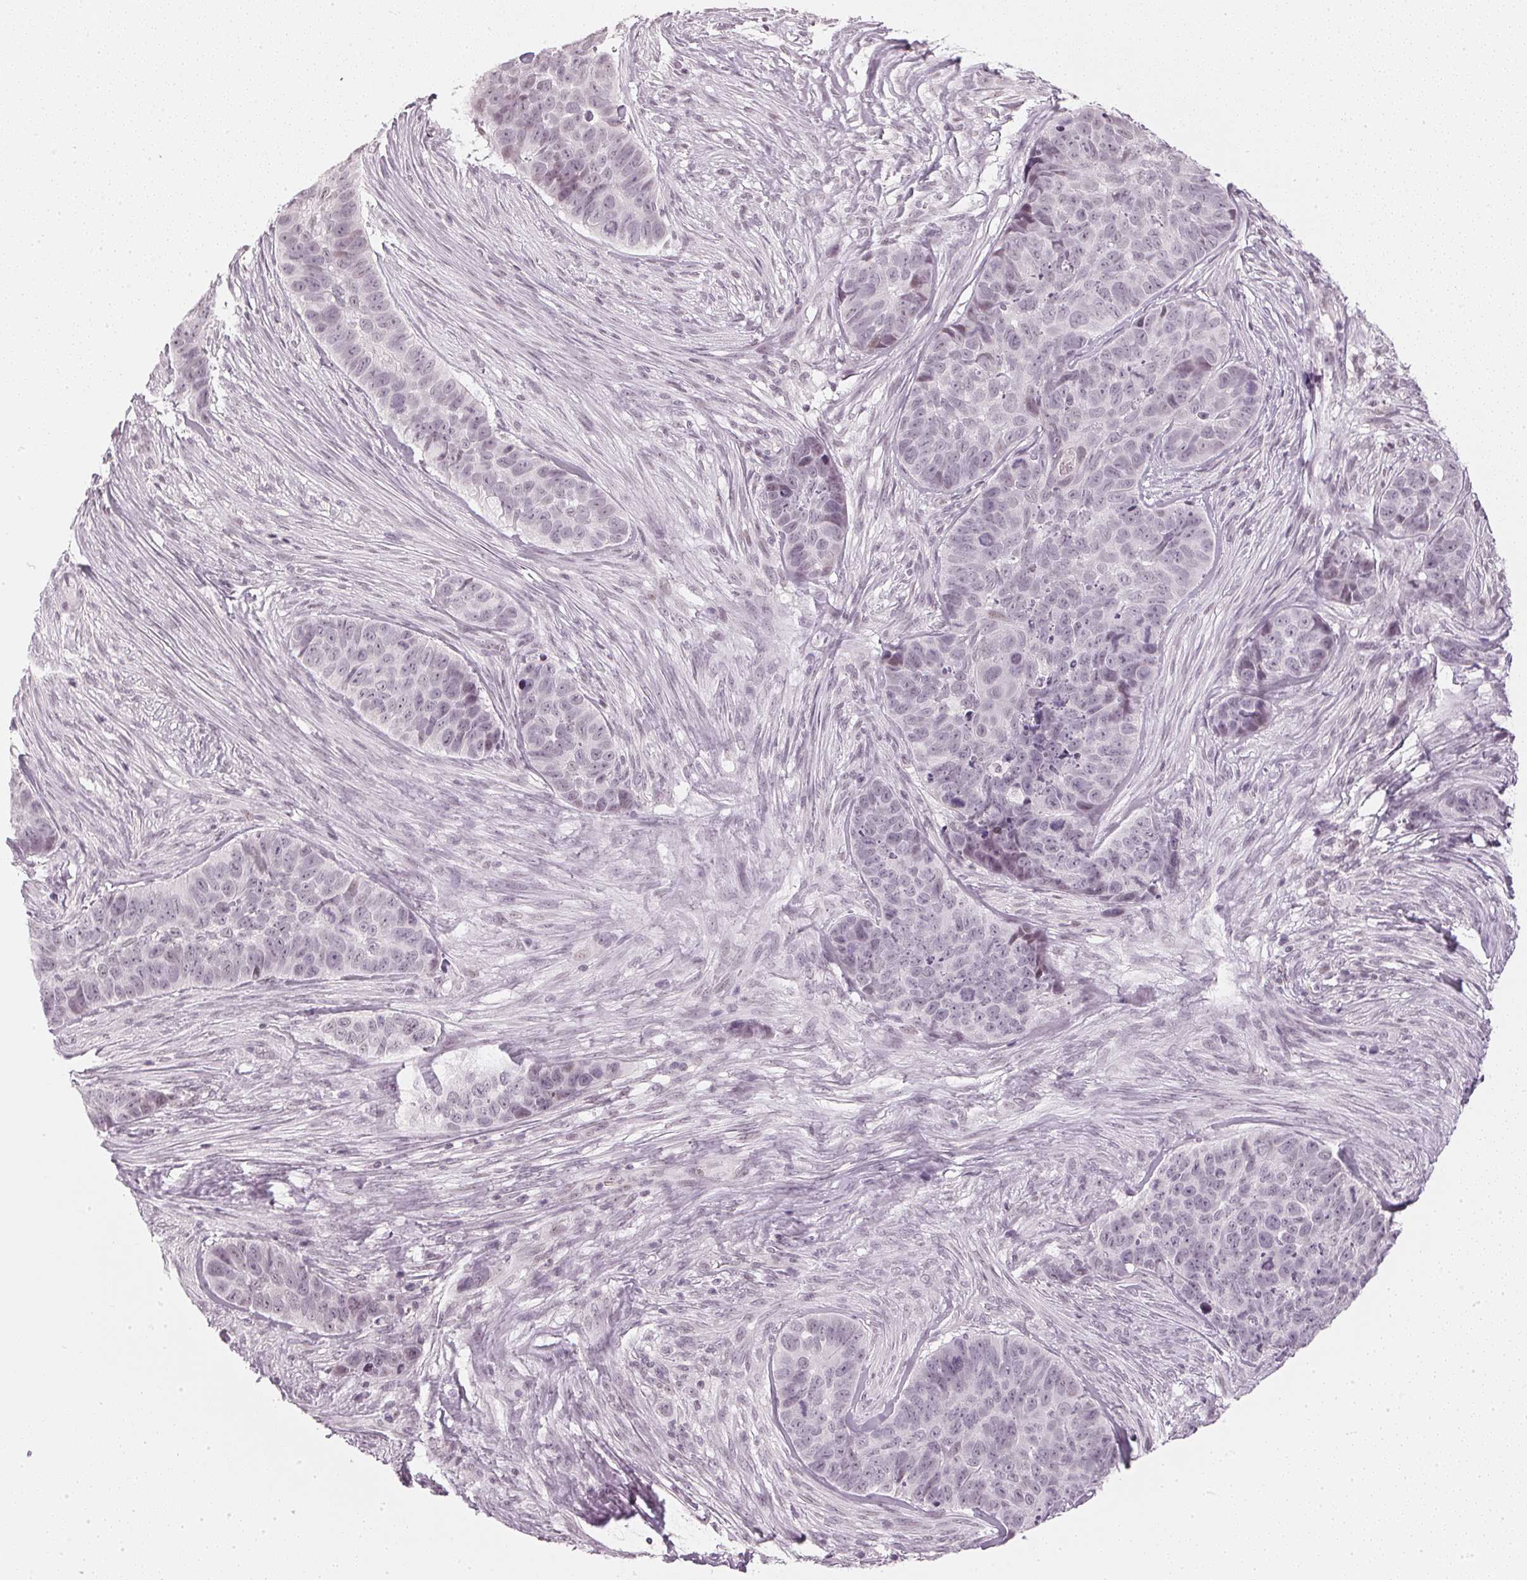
{"staining": {"intensity": "negative", "quantity": "none", "location": "none"}, "tissue": "skin cancer", "cell_type": "Tumor cells", "image_type": "cancer", "snomed": [{"axis": "morphology", "description": "Basal cell carcinoma"}, {"axis": "topography", "description": "Skin"}], "caption": "This photomicrograph is of skin basal cell carcinoma stained with immunohistochemistry to label a protein in brown with the nuclei are counter-stained blue. There is no staining in tumor cells. (Stains: DAB (3,3'-diaminobenzidine) IHC with hematoxylin counter stain, Microscopy: brightfield microscopy at high magnification).", "gene": "DNAJC6", "patient": {"sex": "female", "age": 82}}